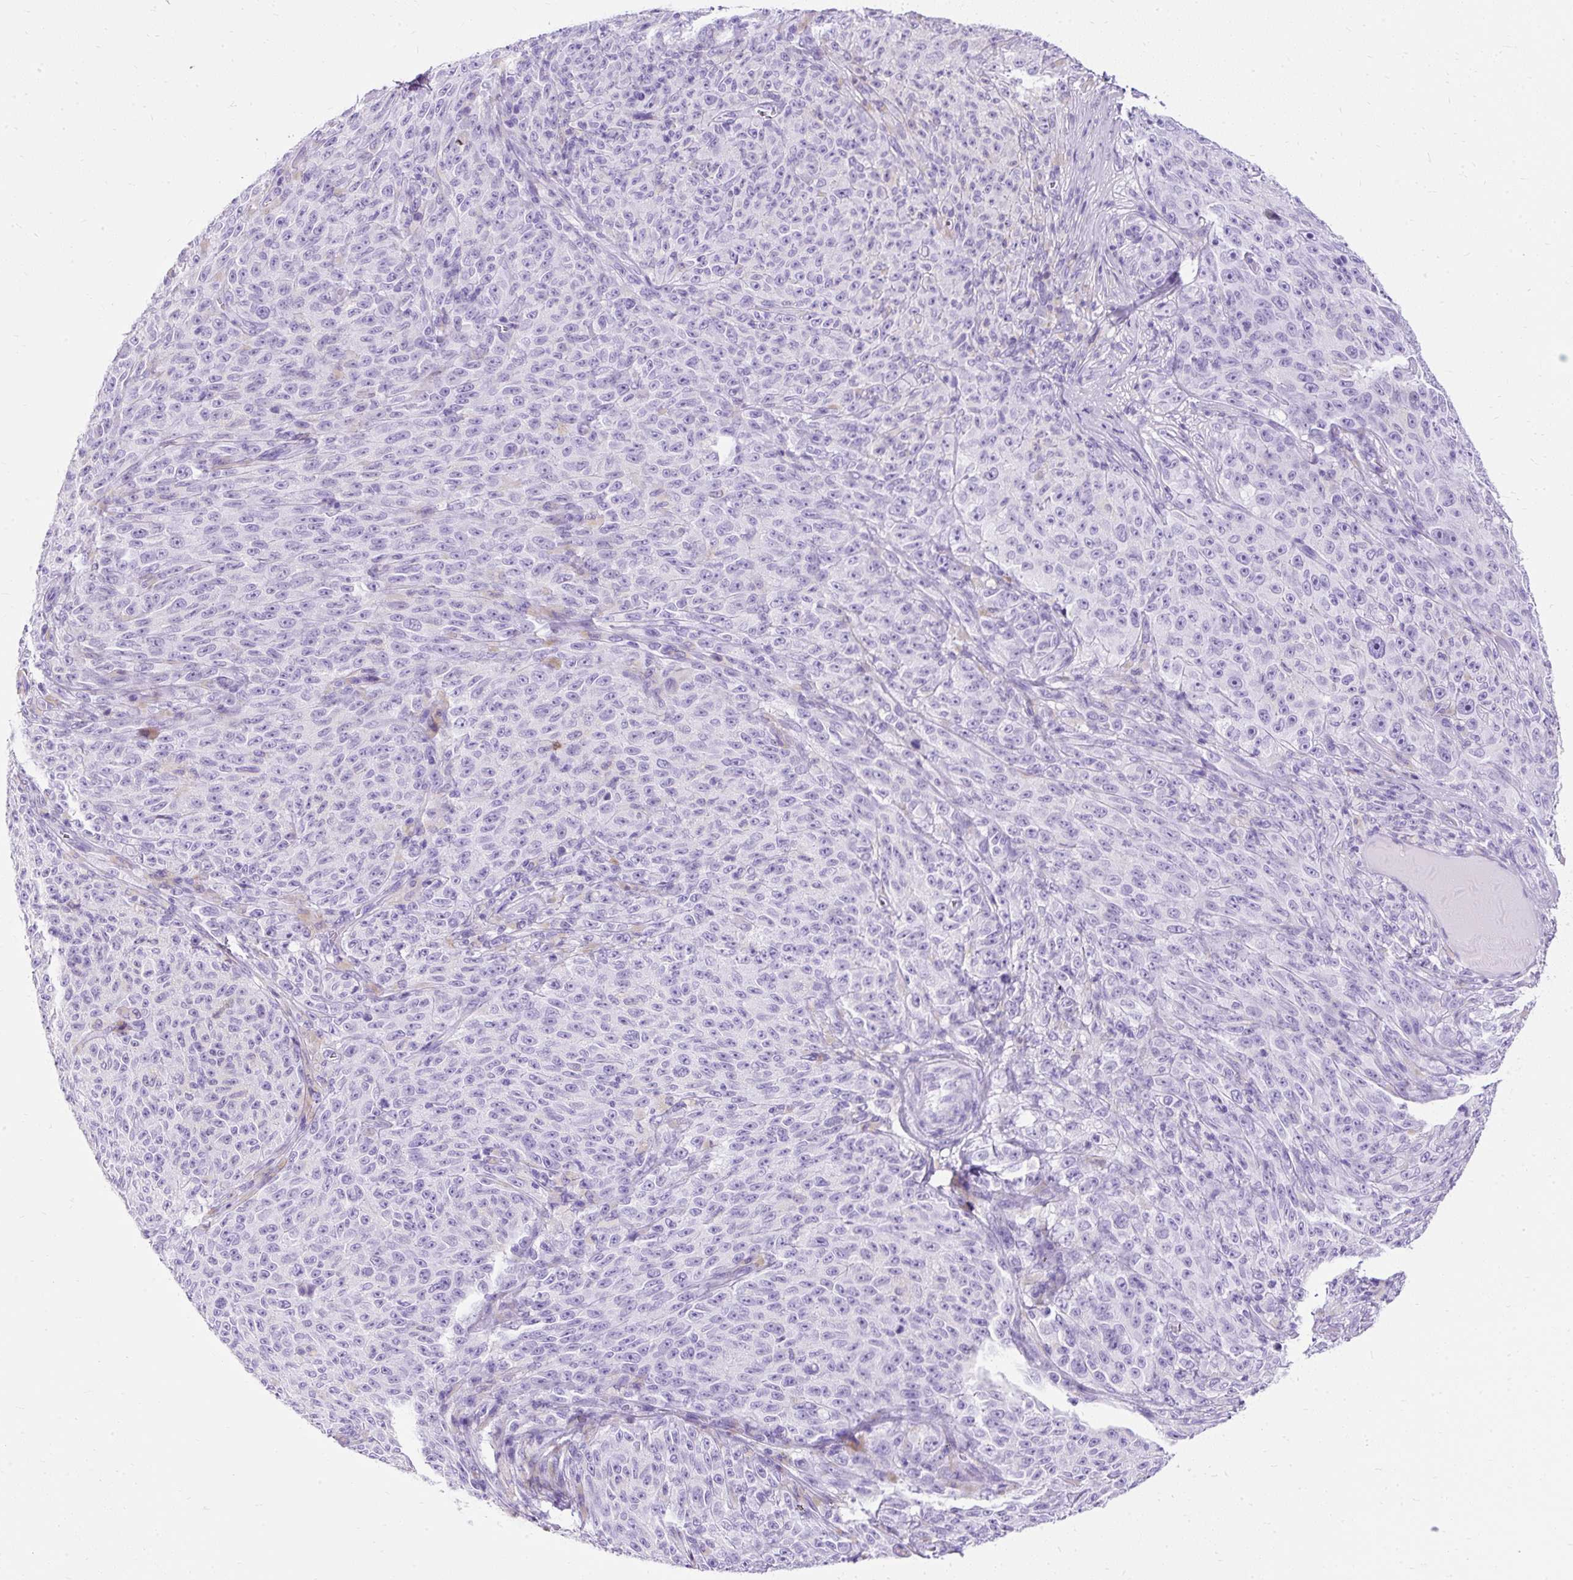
{"staining": {"intensity": "negative", "quantity": "none", "location": "none"}, "tissue": "melanoma", "cell_type": "Tumor cells", "image_type": "cancer", "snomed": [{"axis": "morphology", "description": "Malignant melanoma, NOS"}, {"axis": "topography", "description": "Skin"}], "caption": "The micrograph exhibits no staining of tumor cells in malignant melanoma.", "gene": "PVALB", "patient": {"sex": "female", "age": 82}}